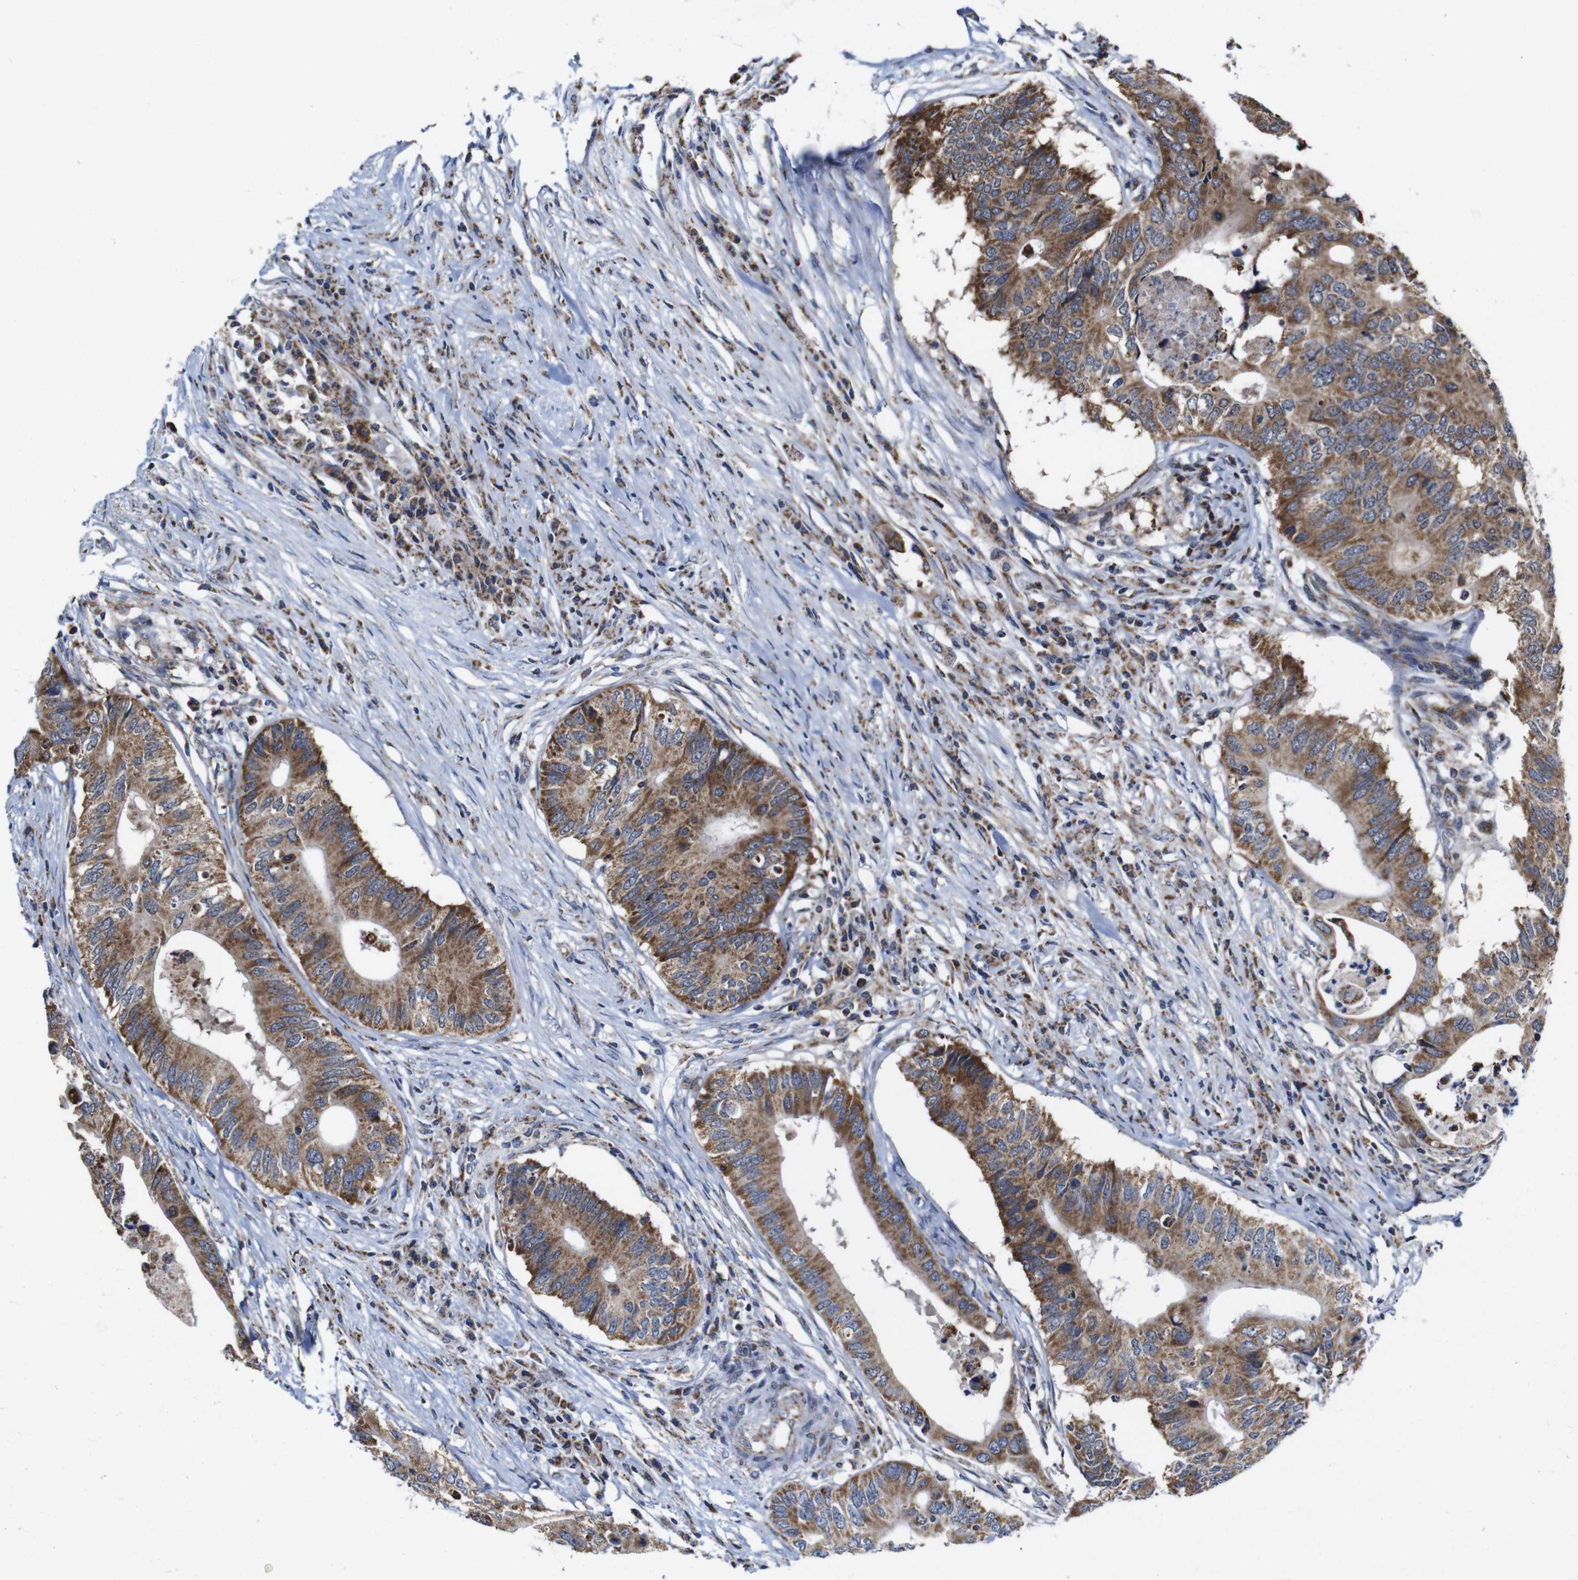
{"staining": {"intensity": "moderate", "quantity": ">75%", "location": "cytoplasmic/membranous"}, "tissue": "colorectal cancer", "cell_type": "Tumor cells", "image_type": "cancer", "snomed": [{"axis": "morphology", "description": "Adenocarcinoma, NOS"}, {"axis": "topography", "description": "Colon"}], "caption": "DAB (3,3'-diaminobenzidine) immunohistochemical staining of human colorectal cancer displays moderate cytoplasmic/membranous protein expression in about >75% of tumor cells.", "gene": "C17orf80", "patient": {"sex": "male", "age": 71}}